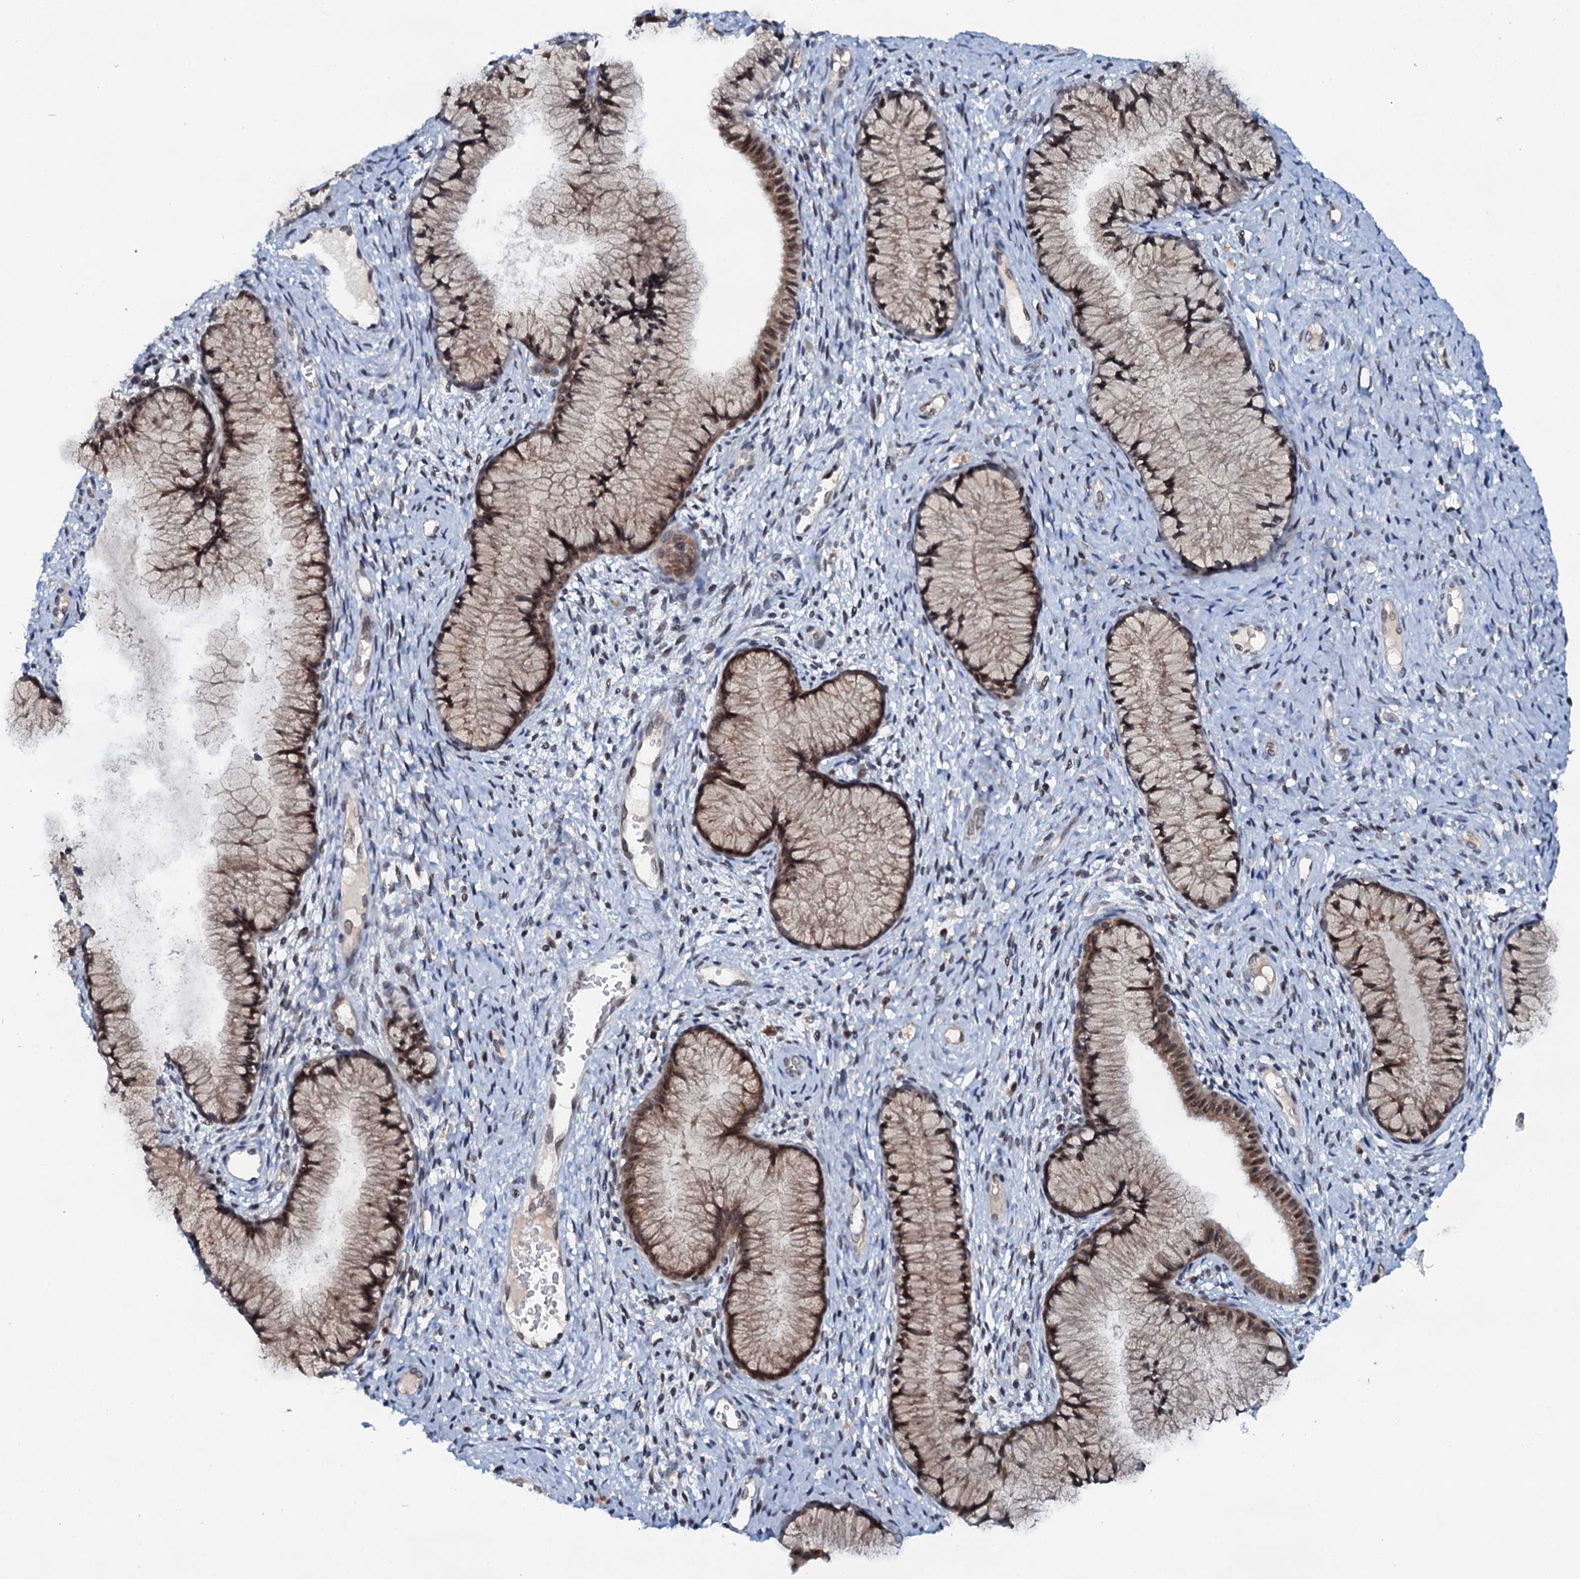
{"staining": {"intensity": "moderate", "quantity": ">75%", "location": "cytoplasmic/membranous,nuclear"}, "tissue": "cervix", "cell_type": "Glandular cells", "image_type": "normal", "snomed": [{"axis": "morphology", "description": "Normal tissue, NOS"}, {"axis": "topography", "description": "Cervix"}], "caption": "Protein analysis of benign cervix shows moderate cytoplasmic/membranous,nuclear staining in about >75% of glandular cells.", "gene": "SNTA1", "patient": {"sex": "female", "age": 42}}